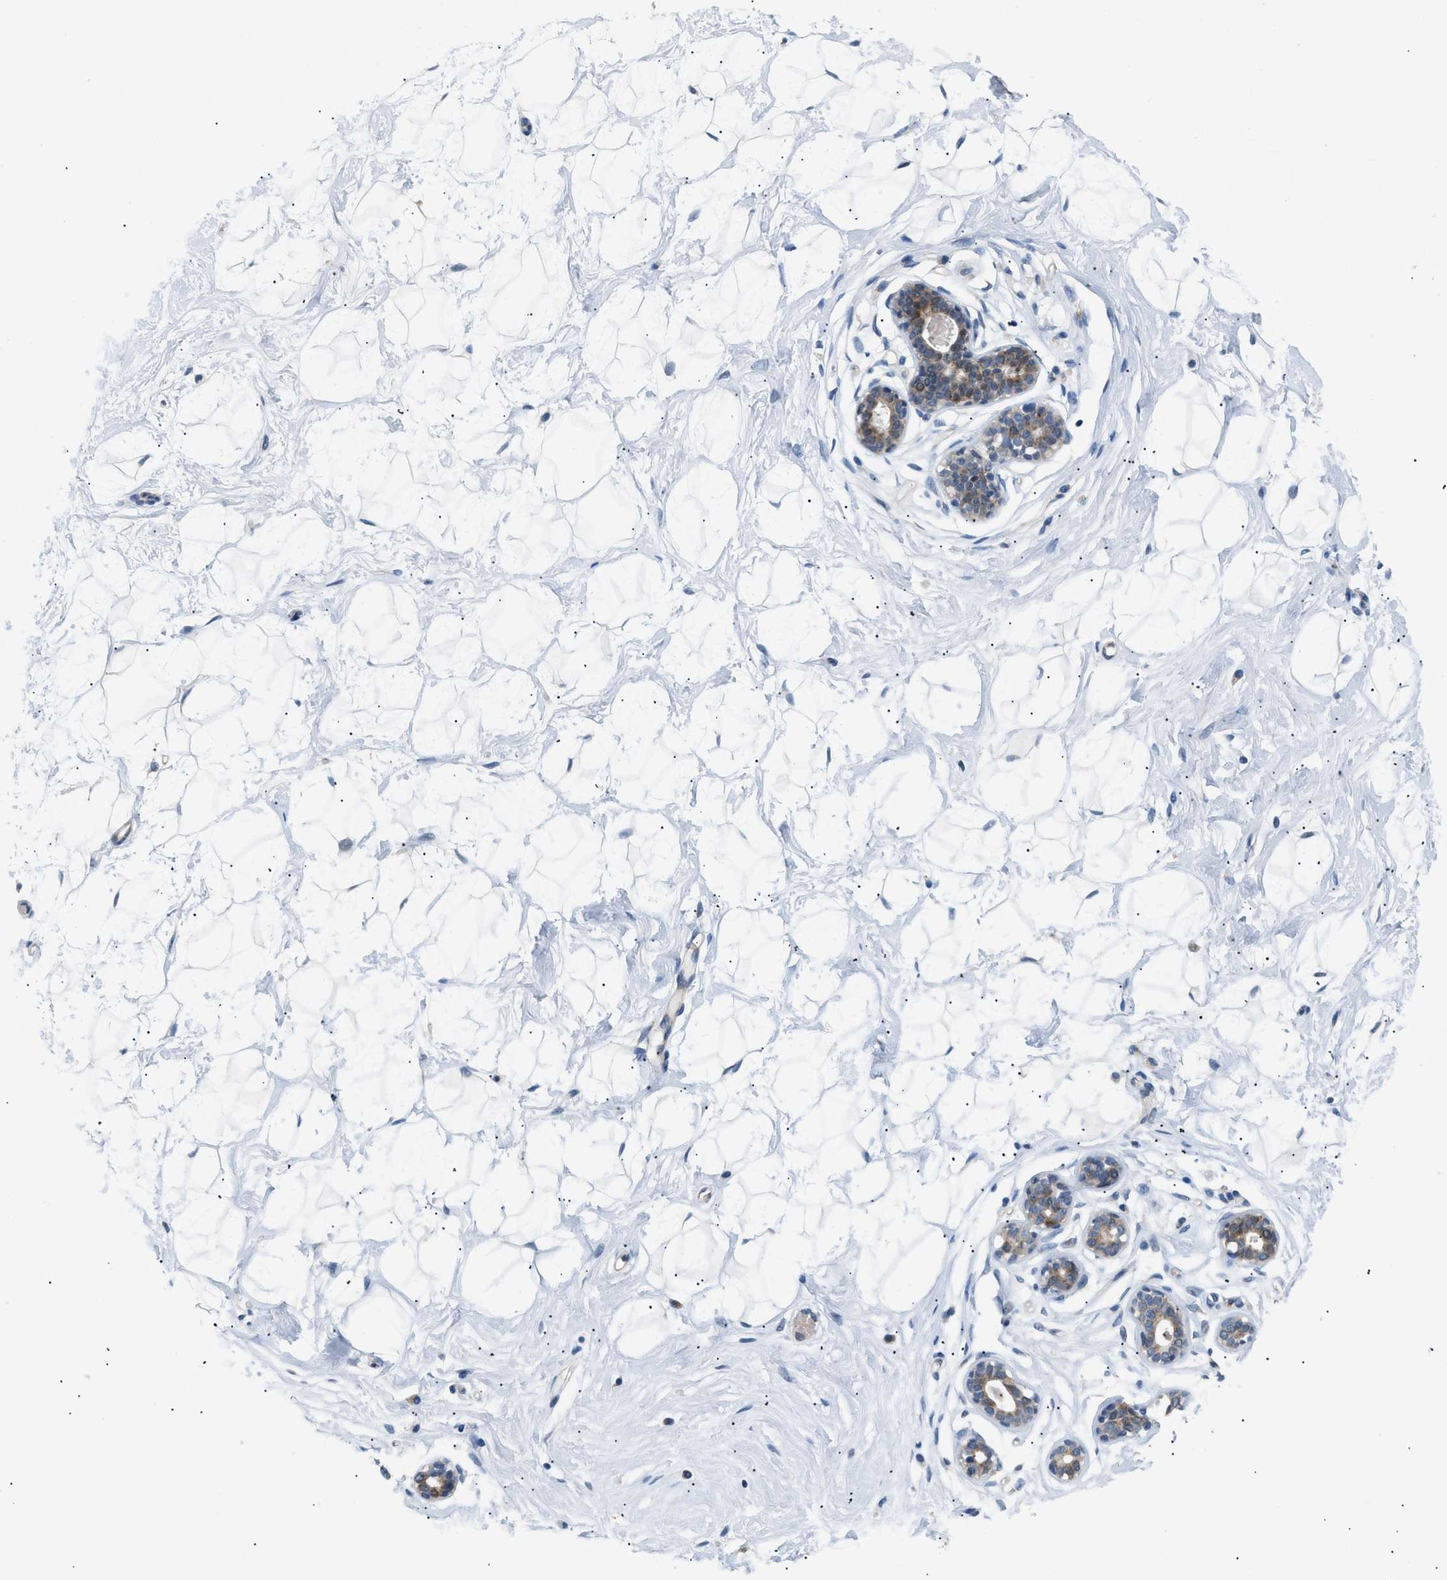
{"staining": {"intensity": "negative", "quantity": "none", "location": "none"}, "tissue": "breast", "cell_type": "Adipocytes", "image_type": "normal", "snomed": [{"axis": "morphology", "description": "Normal tissue, NOS"}, {"axis": "topography", "description": "Breast"}], "caption": "Human breast stained for a protein using IHC exhibits no positivity in adipocytes.", "gene": "ICA1", "patient": {"sex": "female", "age": 23}}